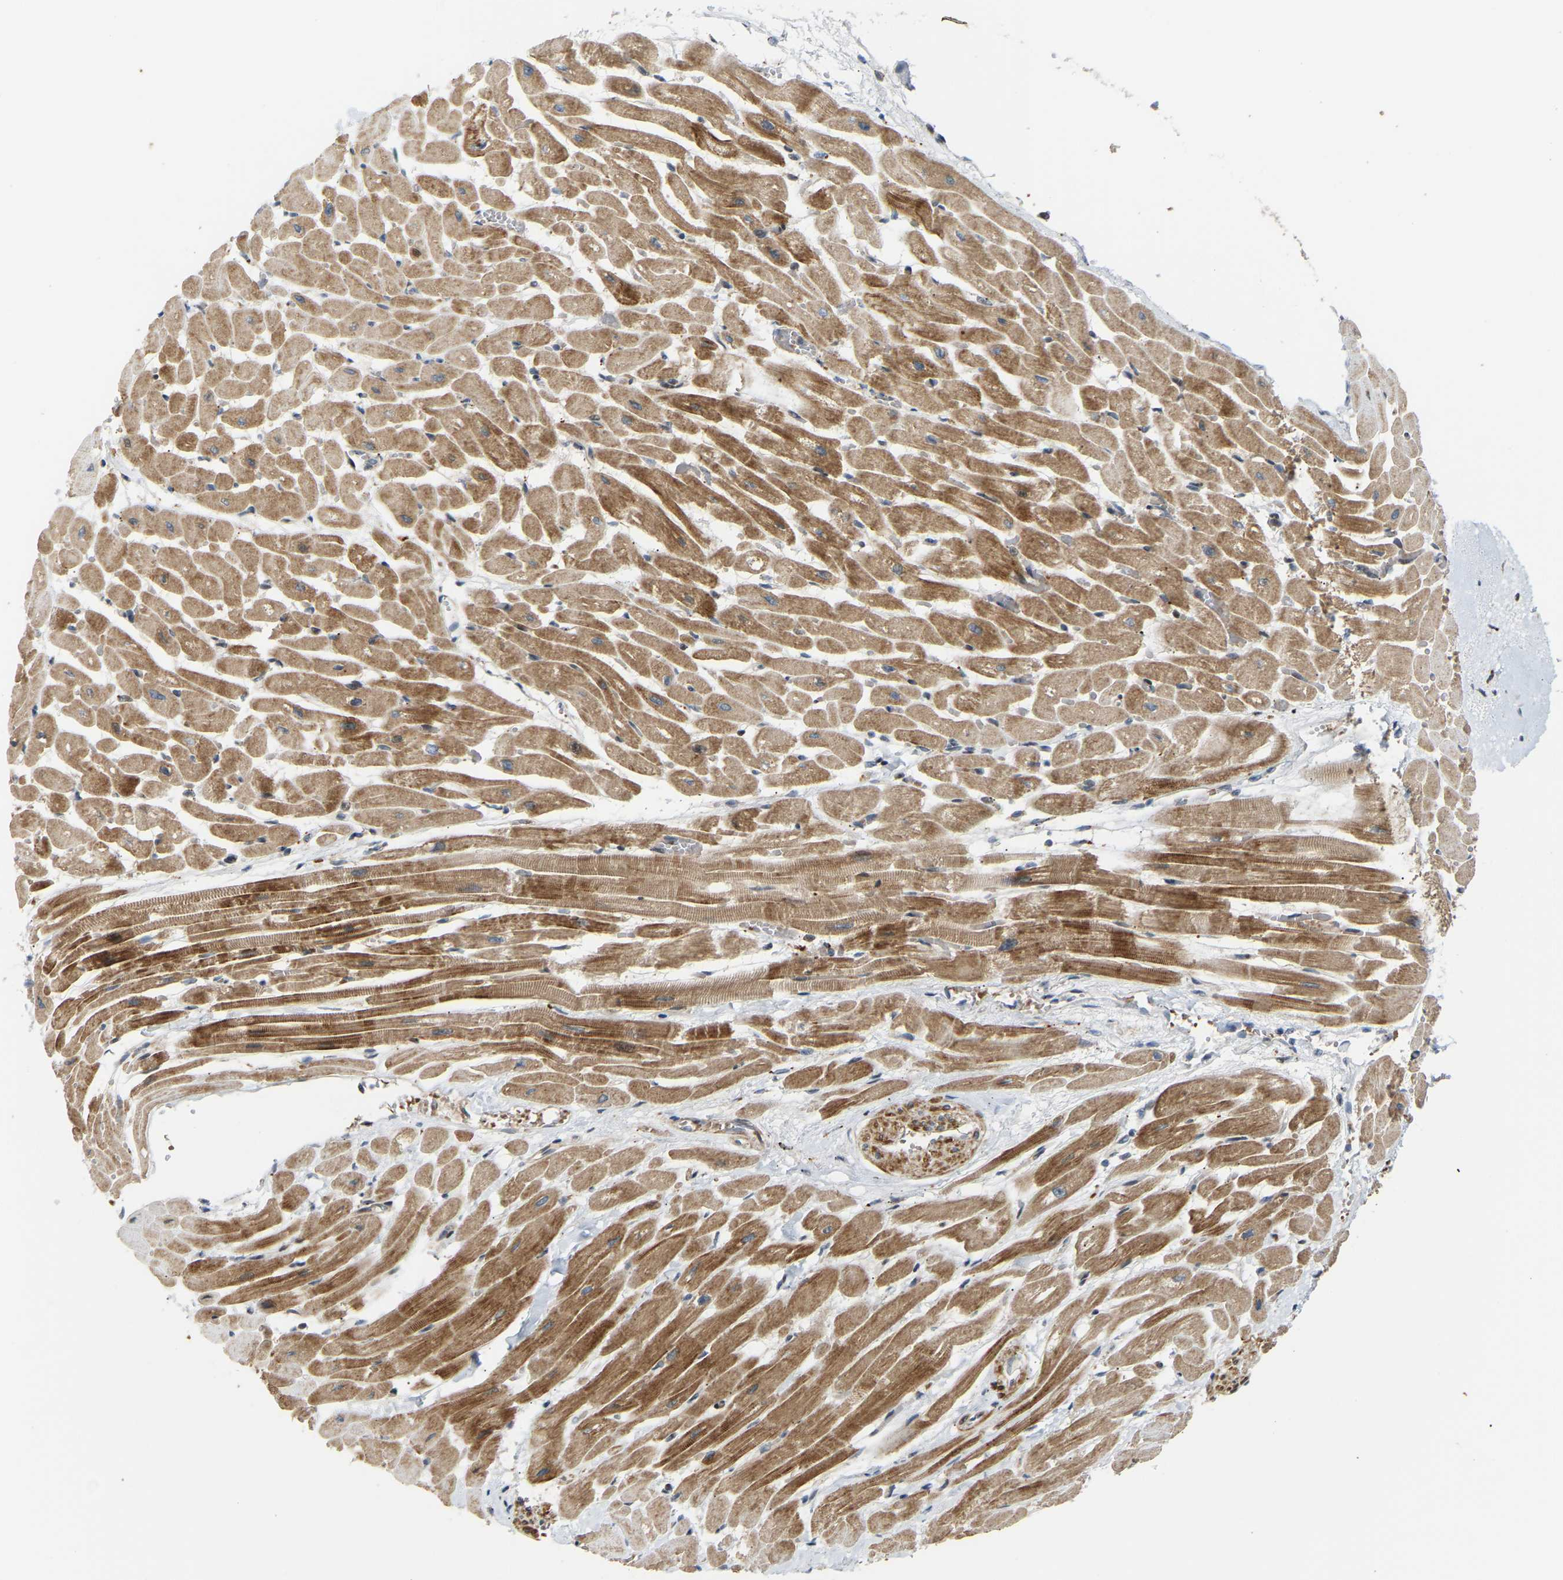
{"staining": {"intensity": "moderate", "quantity": ">75%", "location": "cytoplasmic/membranous"}, "tissue": "heart muscle", "cell_type": "Cardiomyocytes", "image_type": "normal", "snomed": [{"axis": "morphology", "description": "Normal tissue, NOS"}, {"axis": "topography", "description": "Heart"}], "caption": "Immunohistochemistry histopathology image of normal heart muscle: heart muscle stained using immunohistochemistry reveals medium levels of moderate protein expression localized specifically in the cytoplasmic/membranous of cardiomyocytes, appearing as a cytoplasmic/membranous brown color.", "gene": "POGLUT2", "patient": {"sex": "male", "age": 45}}